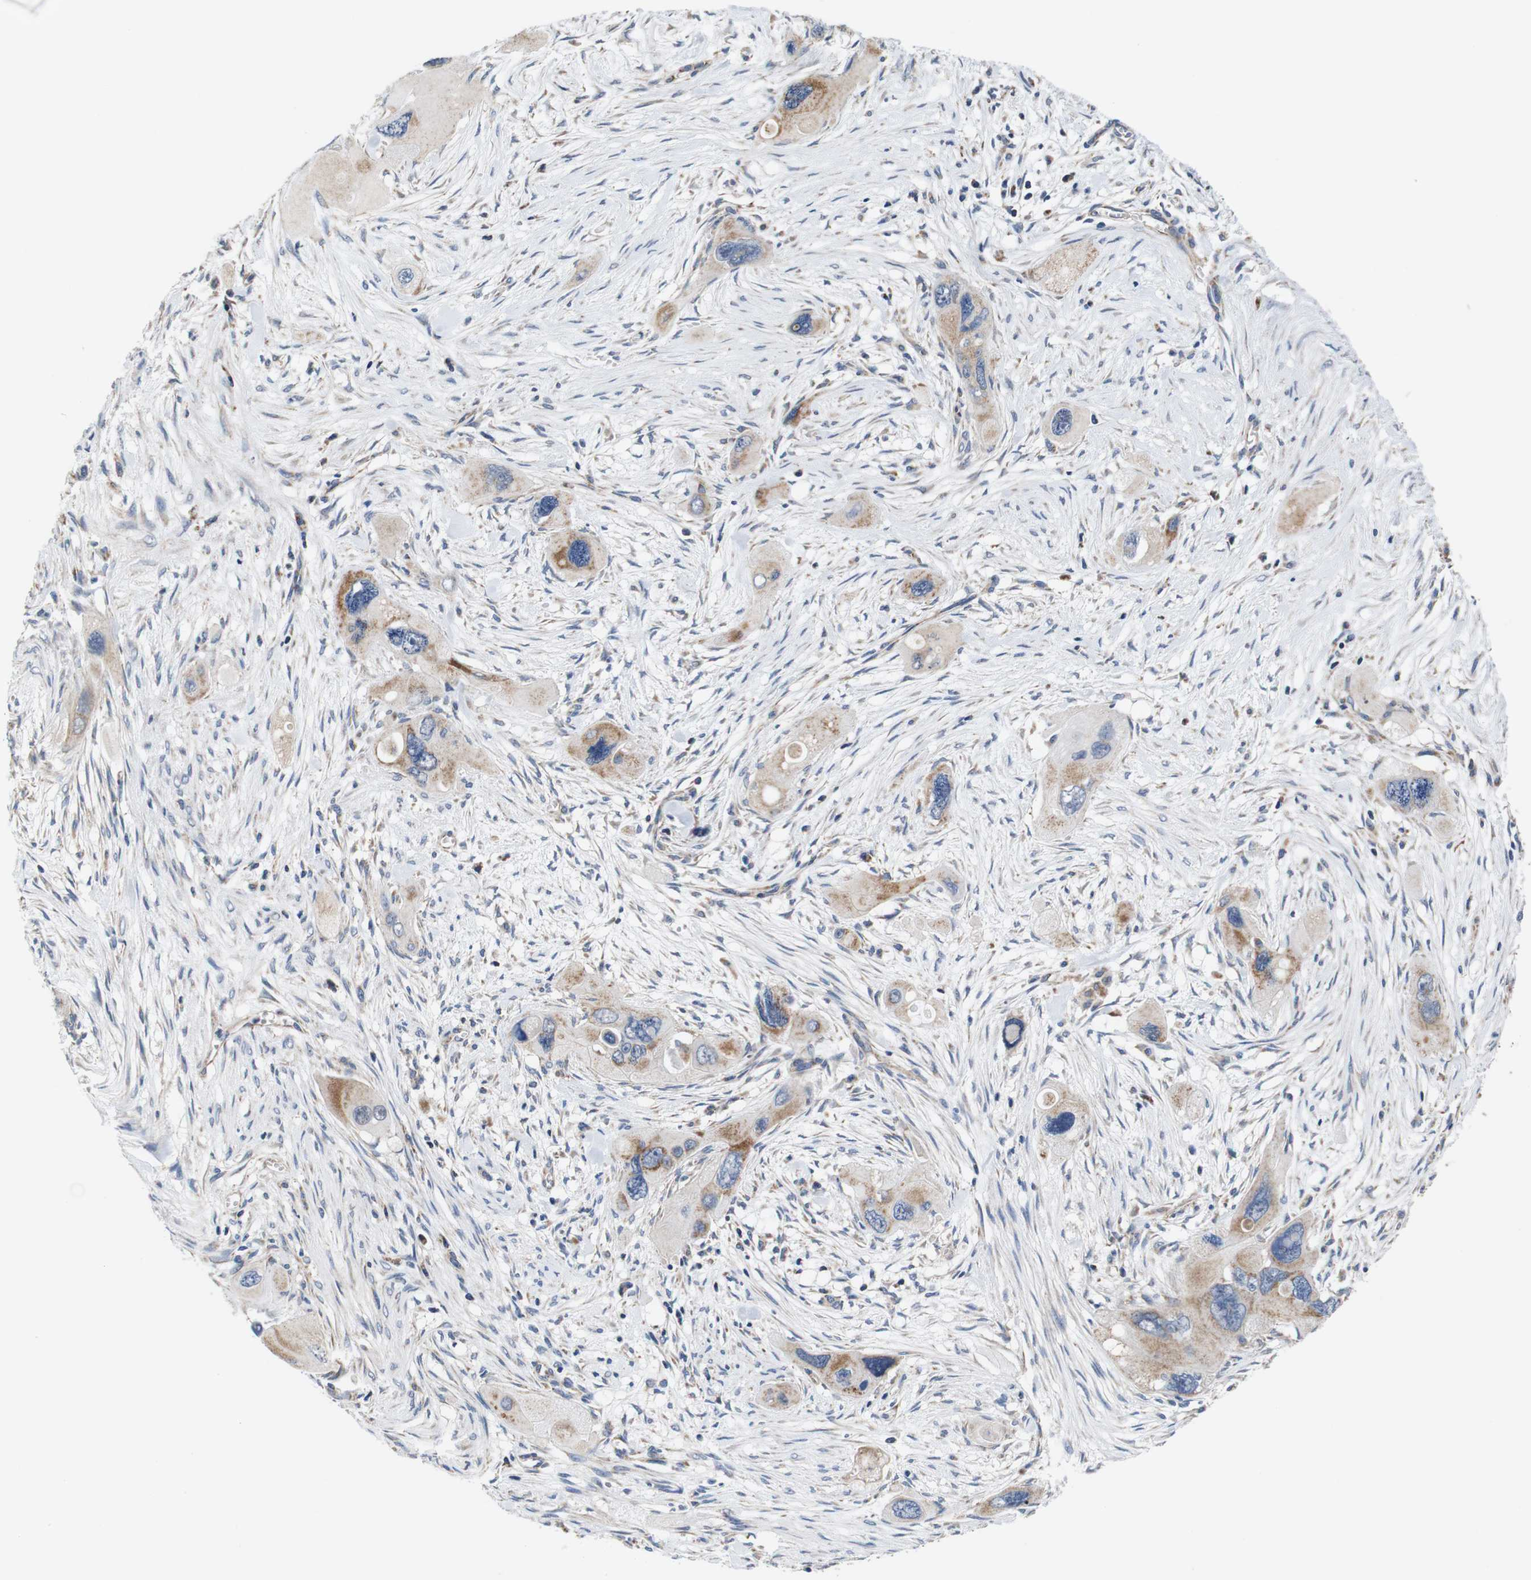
{"staining": {"intensity": "moderate", "quantity": ">75%", "location": "cytoplasmic/membranous"}, "tissue": "pancreatic cancer", "cell_type": "Tumor cells", "image_type": "cancer", "snomed": [{"axis": "morphology", "description": "Adenocarcinoma, NOS"}, {"axis": "topography", "description": "Pancreas"}], "caption": "Brown immunohistochemical staining in human pancreatic adenocarcinoma exhibits moderate cytoplasmic/membranous staining in approximately >75% of tumor cells. The protein of interest is stained brown, and the nuclei are stained in blue (DAB IHC with brightfield microscopy, high magnification).", "gene": "LRP4", "patient": {"sex": "male", "age": 73}}